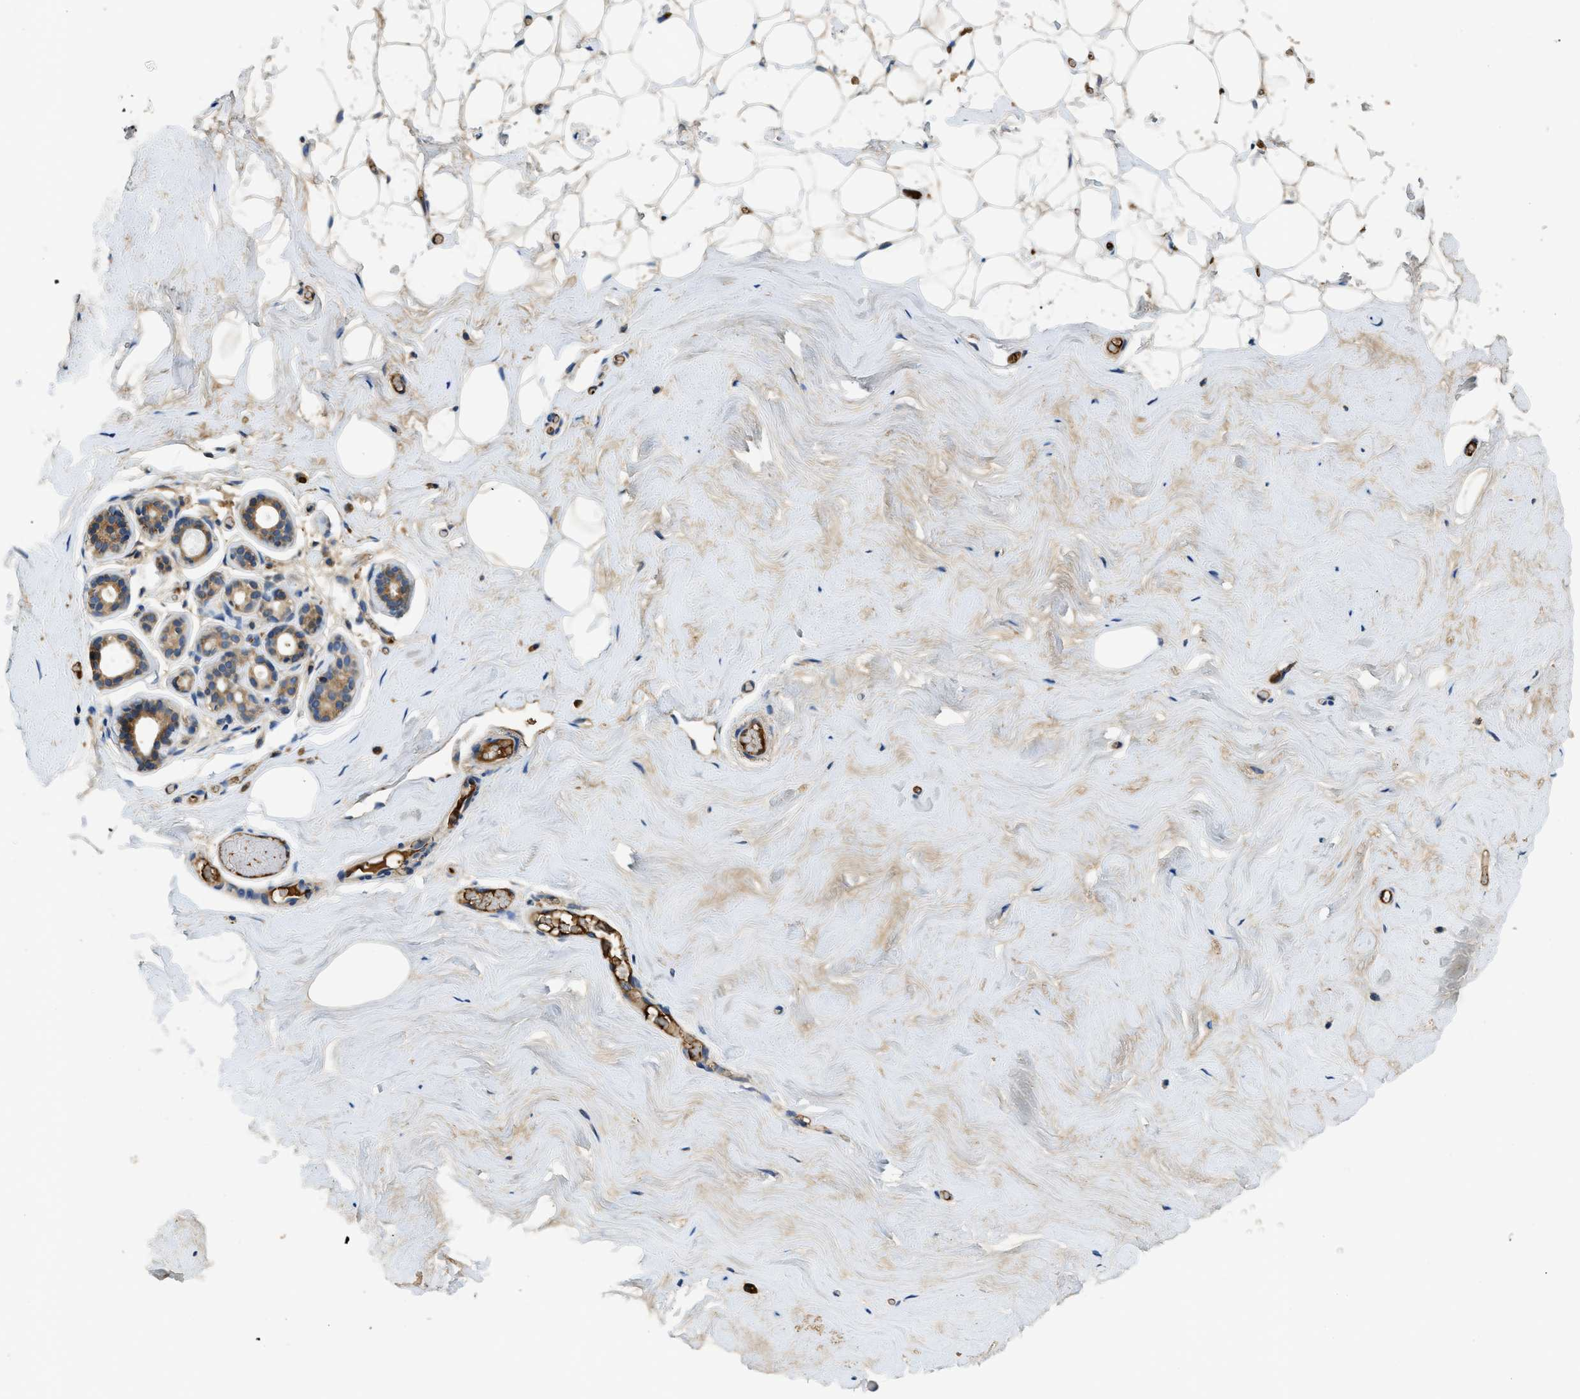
{"staining": {"intensity": "weak", "quantity": ">75%", "location": "cytoplasmic/membranous"}, "tissue": "breast", "cell_type": "Adipocytes", "image_type": "normal", "snomed": [{"axis": "morphology", "description": "Normal tissue, NOS"}, {"axis": "topography", "description": "Breast"}], "caption": "Normal breast shows weak cytoplasmic/membranous positivity in approximately >75% of adipocytes.", "gene": "RIPK2", "patient": {"sex": "female", "age": 75}}